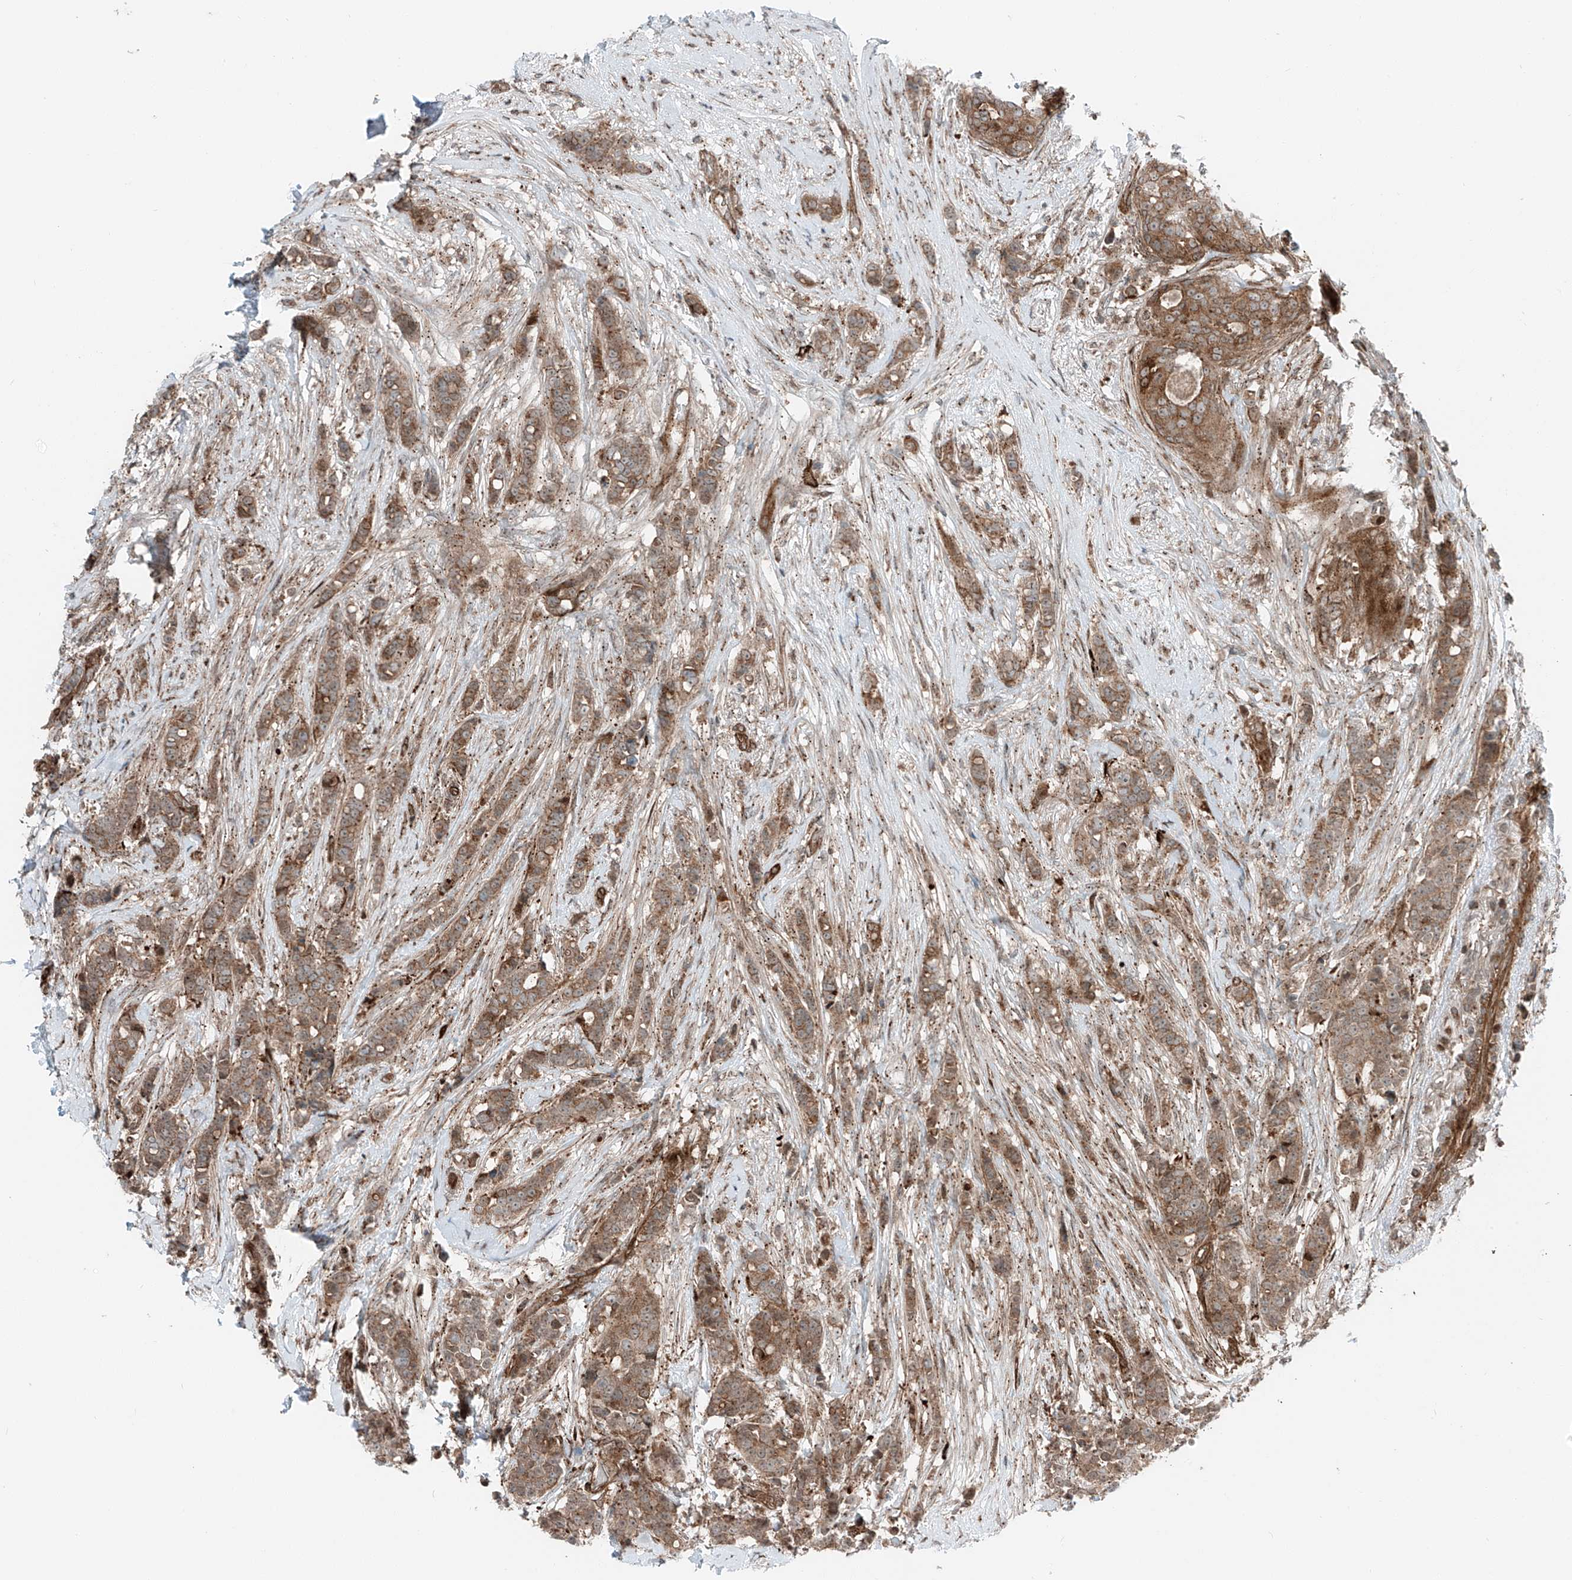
{"staining": {"intensity": "moderate", "quantity": ">75%", "location": "cytoplasmic/membranous"}, "tissue": "breast cancer", "cell_type": "Tumor cells", "image_type": "cancer", "snomed": [{"axis": "morphology", "description": "Lobular carcinoma"}, {"axis": "topography", "description": "Breast"}], "caption": "Breast cancer tissue shows moderate cytoplasmic/membranous expression in approximately >75% of tumor cells, visualized by immunohistochemistry.", "gene": "USP48", "patient": {"sex": "female", "age": 51}}